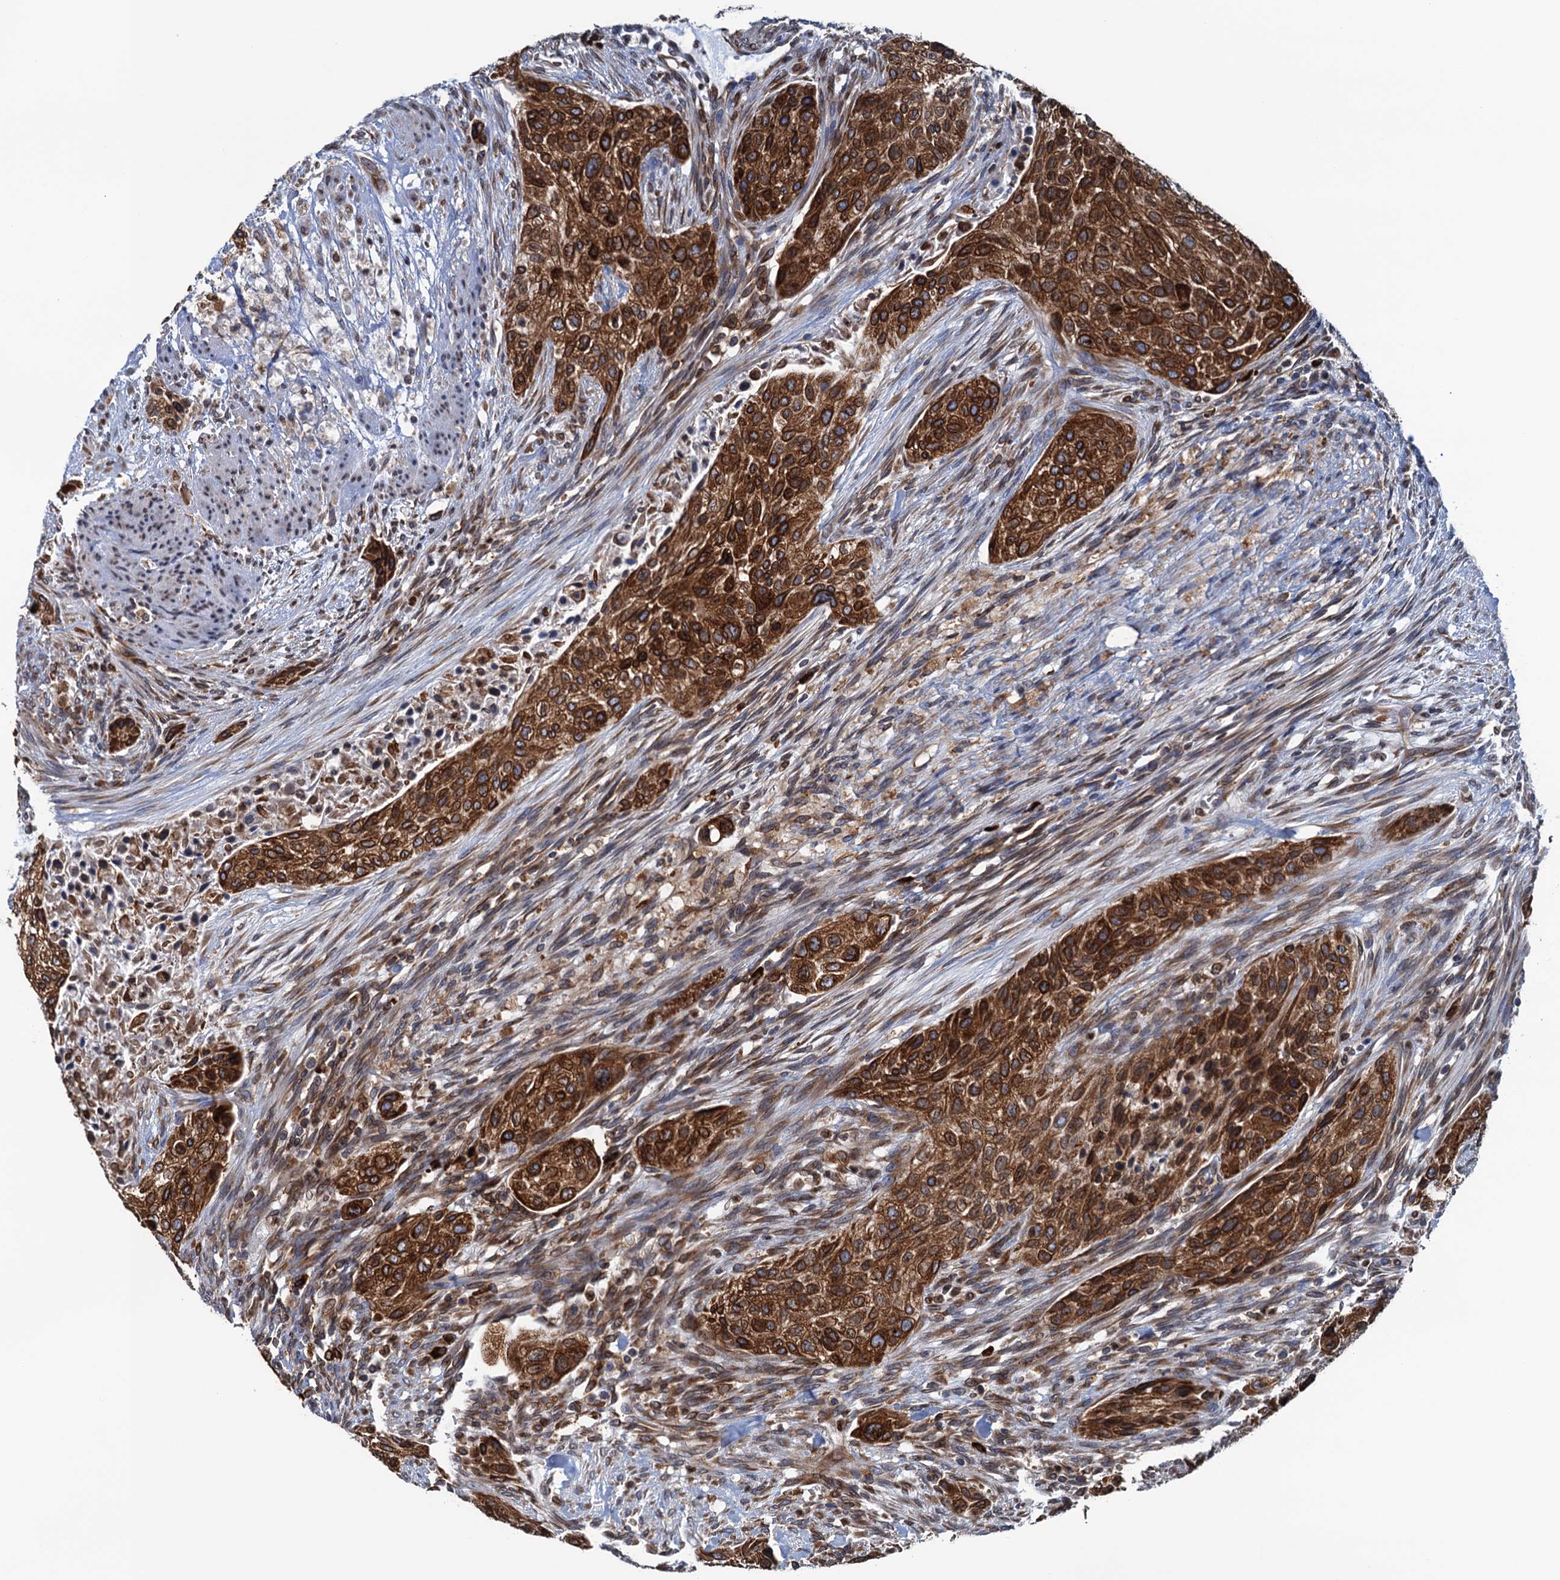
{"staining": {"intensity": "strong", "quantity": ">75%", "location": "cytoplasmic/membranous"}, "tissue": "urothelial cancer", "cell_type": "Tumor cells", "image_type": "cancer", "snomed": [{"axis": "morphology", "description": "Urothelial carcinoma, High grade"}, {"axis": "topography", "description": "Urinary bladder"}], "caption": "An image of human urothelial cancer stained for a protein reveals strong cytoplasmic/membranous brown staining in tumor cells.", "gene": "TMEM205", "patient": {"sex": "male", "age": 35}}